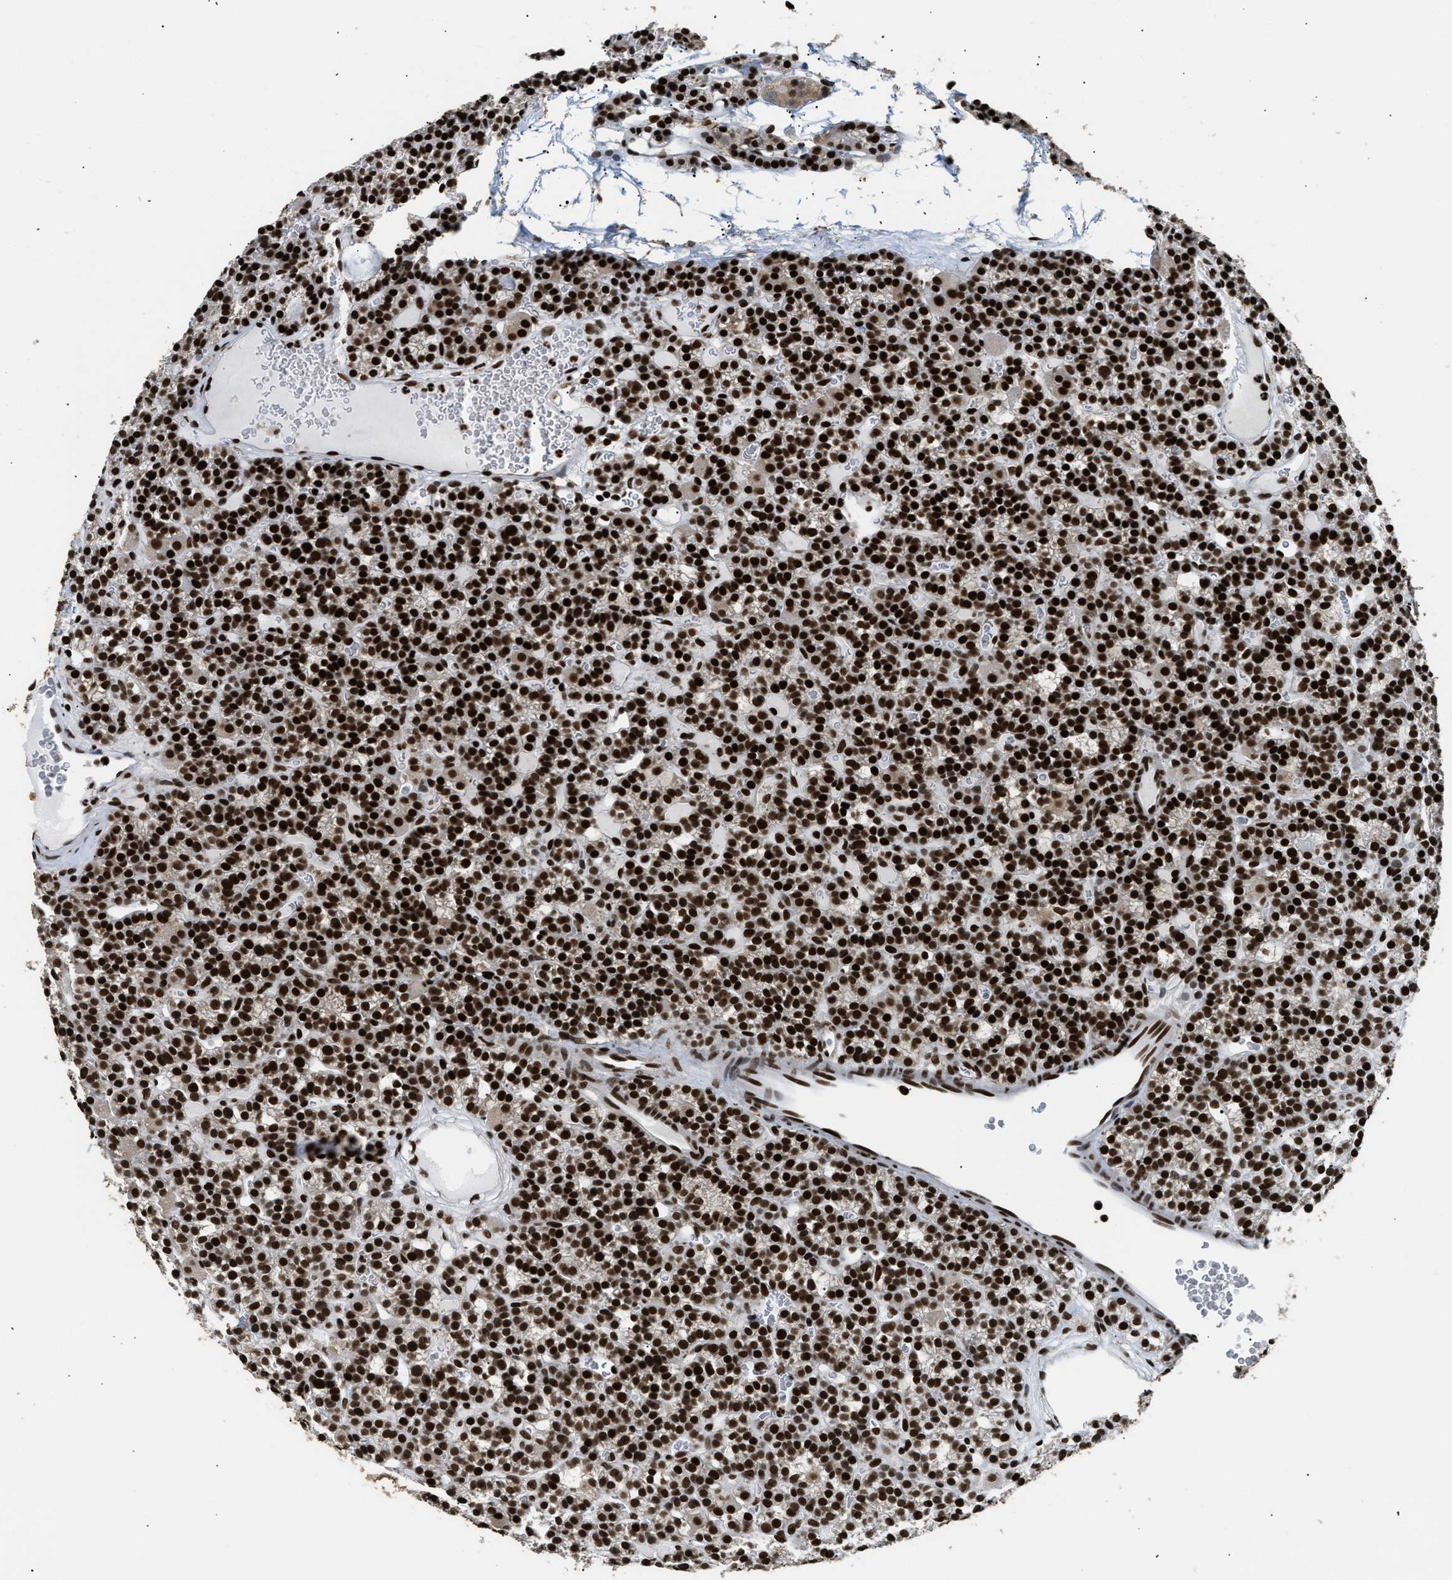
{"staining": {"intensity": "strong", "quantity": ">75%", "location": "nuclear"}, "tissue": "parathyroid gland", "cell_type": "Glandular cells", "image_type": "normal", "snomed": [{"axis": "morphology", "description": "Normal tissue, NOS"}, {"axis": "morphology", "description": "Adenoma, NOS"}, {"axis": "topography", "description": "Parathyroid gland"}], "caption": "Glandular cells show strong nuclear expression in about >75% of cells in benign parathyroid gland. The staining was performed using DAB (3,3'-diaminobenzidine) to visualize the protein expression in brown, while the nuclei were stained in blue with hematoxylin (Magnification: 20x).", "gene": "RAD21", "patient": {"sex": "female", "age": 58}}